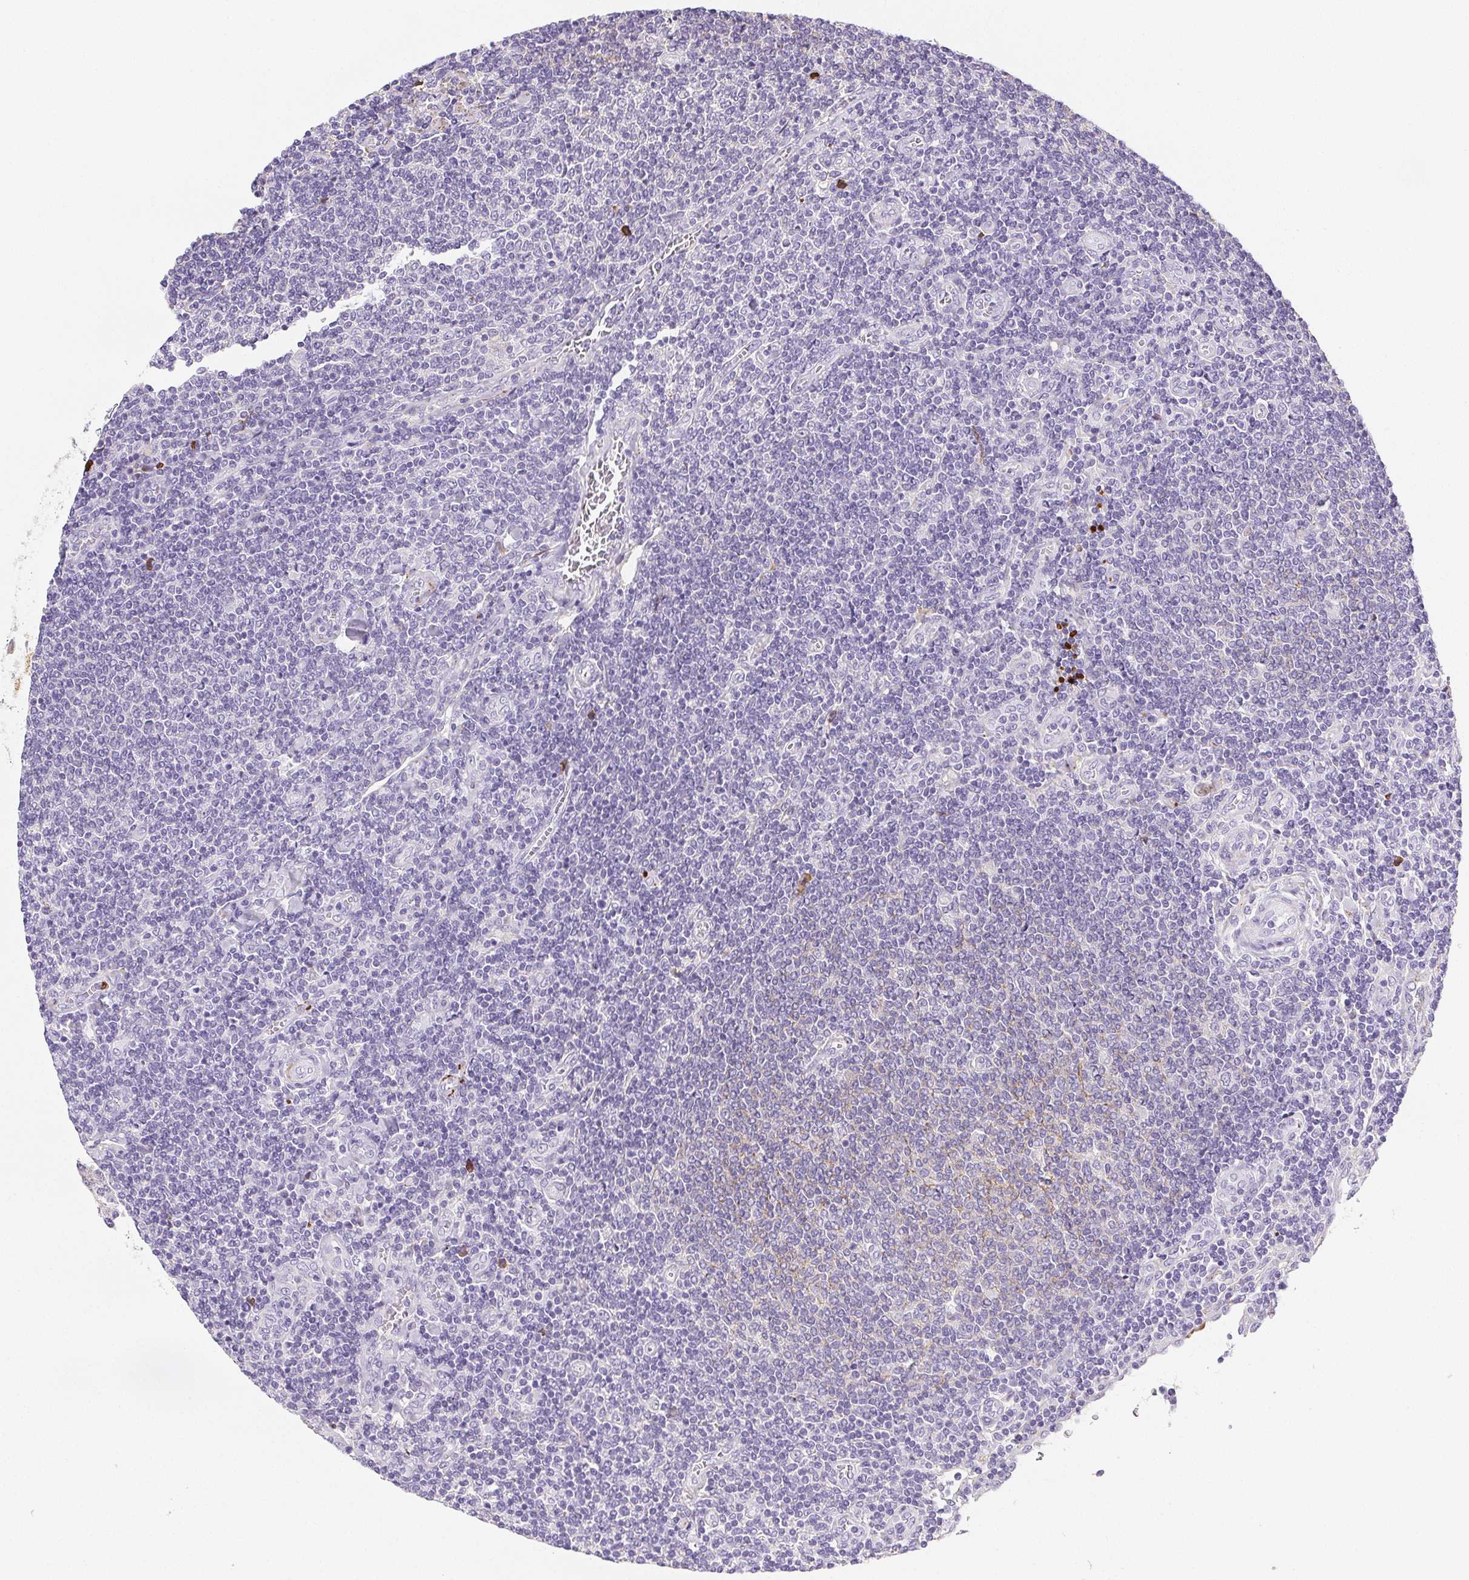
{"staining": {"intensity": "negative", "quantity": "none", "location": "none"}, "tissue": "lymphoma", "cell_type": "Tumor cells", "image_type": "cancer", "snomed": [{"axis": "morphology", "description": "Malignant lymphoma, non-Hodgkin's type, Low grade"}, {"axis": "topography", "description": "Lymph node"}], "caption": "The image shows no staining of tumor cells in lymphoma.", "gene": "VTN", "patient": {"sex": "male", "age": 52}}